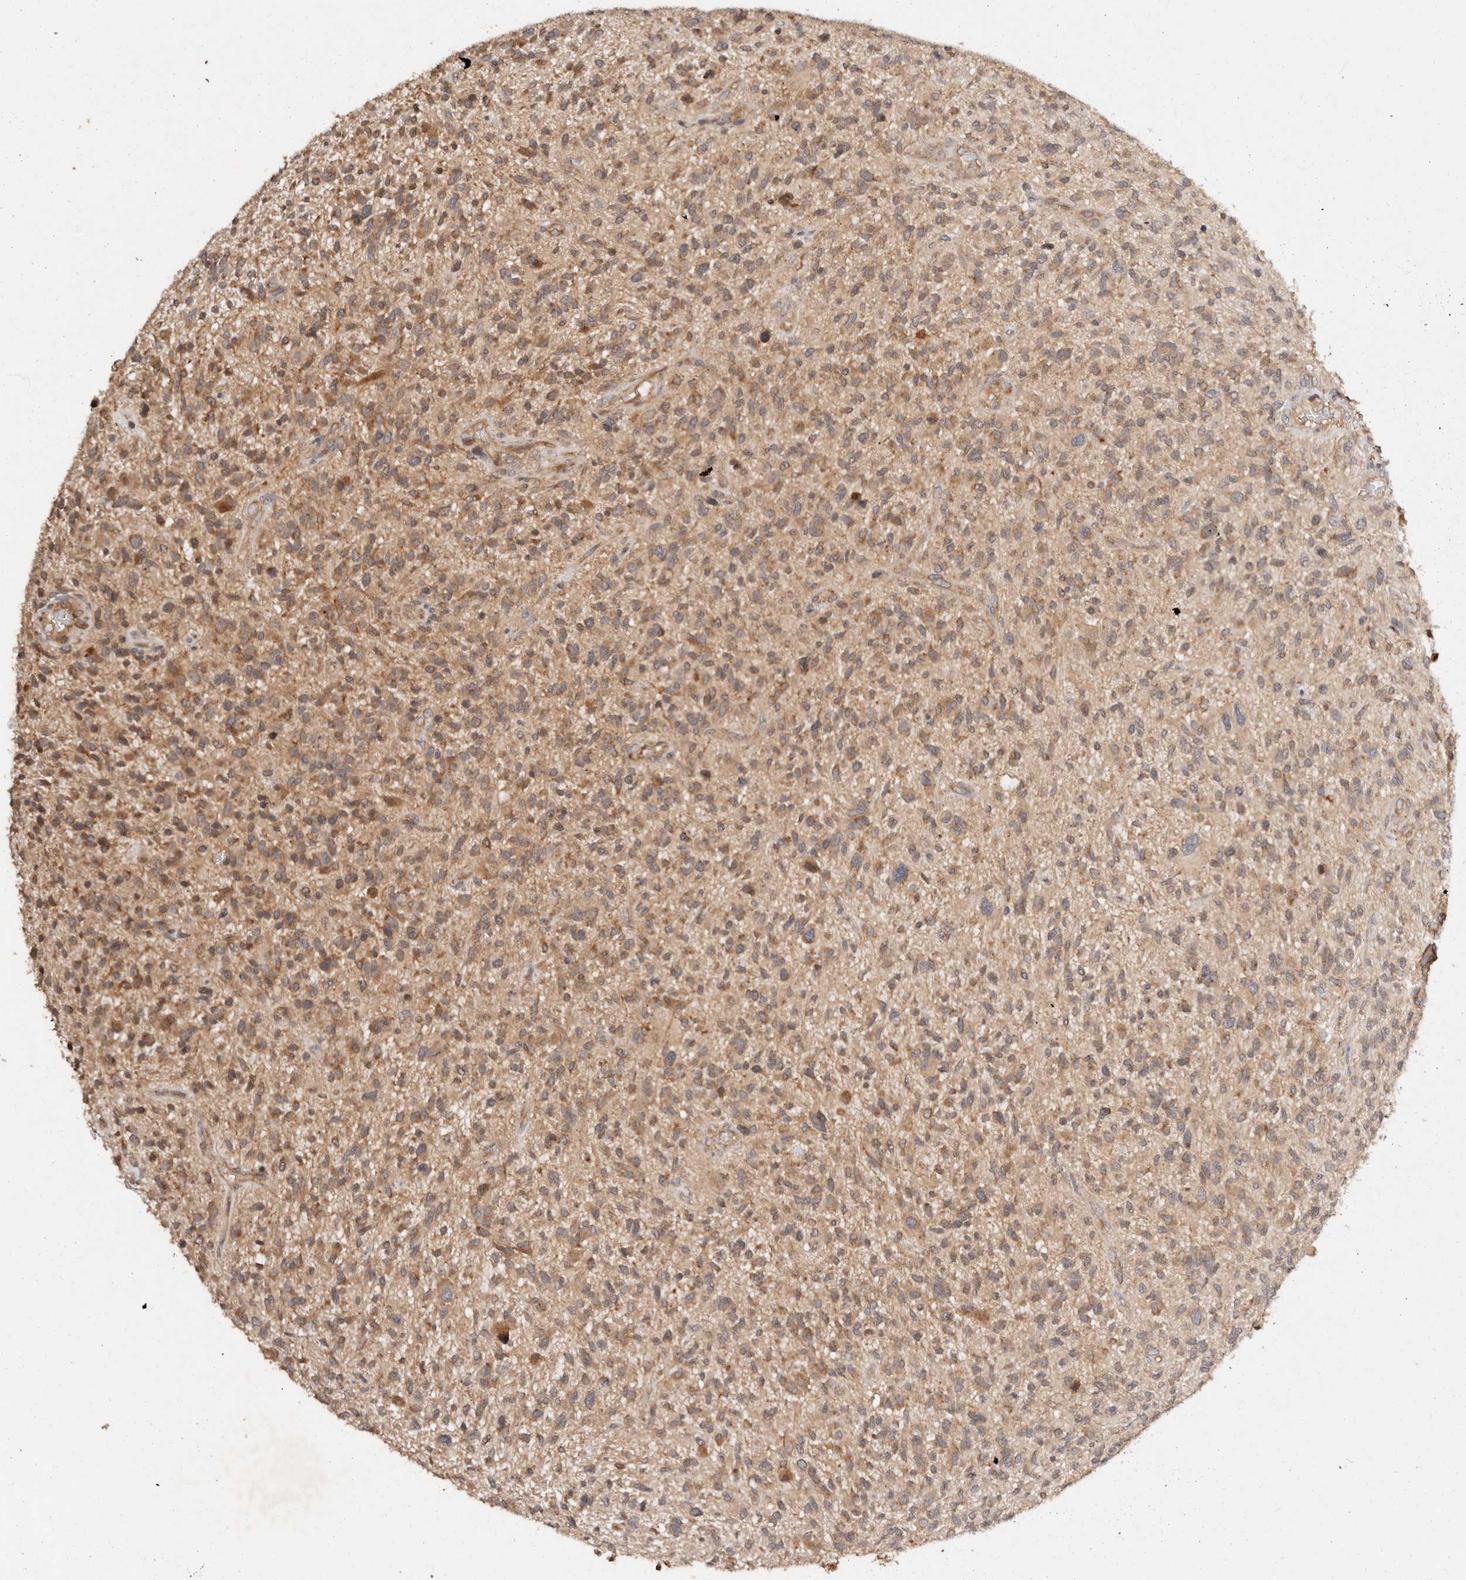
{"staining": {"intensity": "moderate", "quantity": ">75%", "location": "cytoplasmic/membranous"}, "tissue": "glioma", "cell_type": "Tumor cells", "image_type": "cancer", "snomed": [{"axis": "morphology", "description": "Glioma, malignant, High grade"}, {"axis": "topography", "description": "Brain"}], "caption": "A photomicrograph of high-grade glioma (malignant) stained for a protein exhibits moderate cytoplasmic/membranous brown staining in tumor cells.", "gene": "DENND11", "patient": {"sex": "male", "age": 47}}